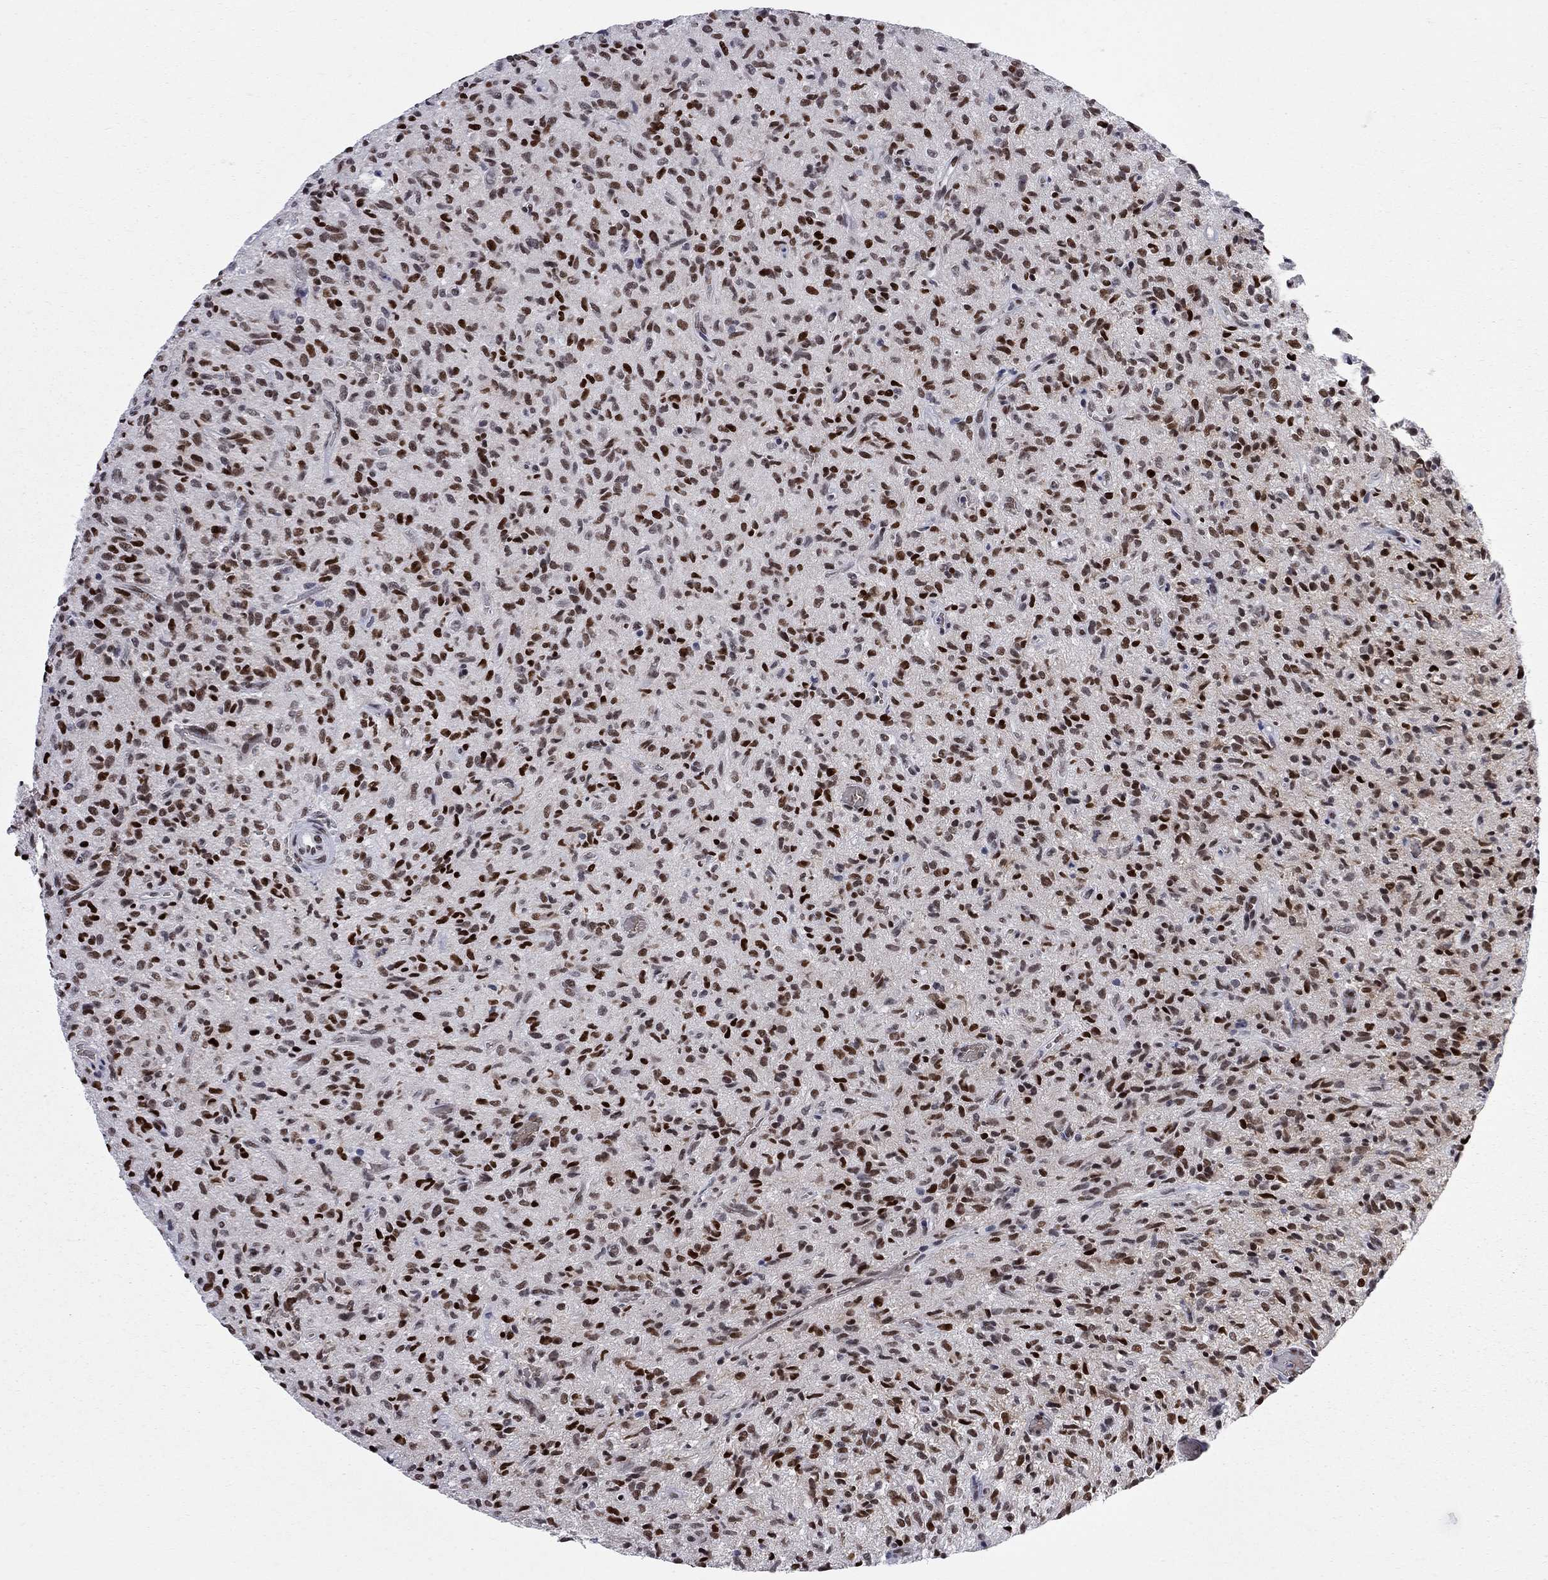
{"staining": {"intensity": "strong", "quantity": "25%-75%", "location": "nuclear"}, "tissue": "glioma", "cell_type": "Tumor cells", "image_type": "cancer", "snomed": [{"axis": "morphology", "description": "Glioma, malignant, High grade"}, {"axis": "topography", "description": "Brain"}], "caption": "Immunohistochemistry (IHC) (DAB) staining of malignant glioma (high-grade) reveals strong nuclear protein positivity in about 25%-75% of tumor cells.", "gene": "ZBTB47", "patient": {"sex": "male", "age": 64}}